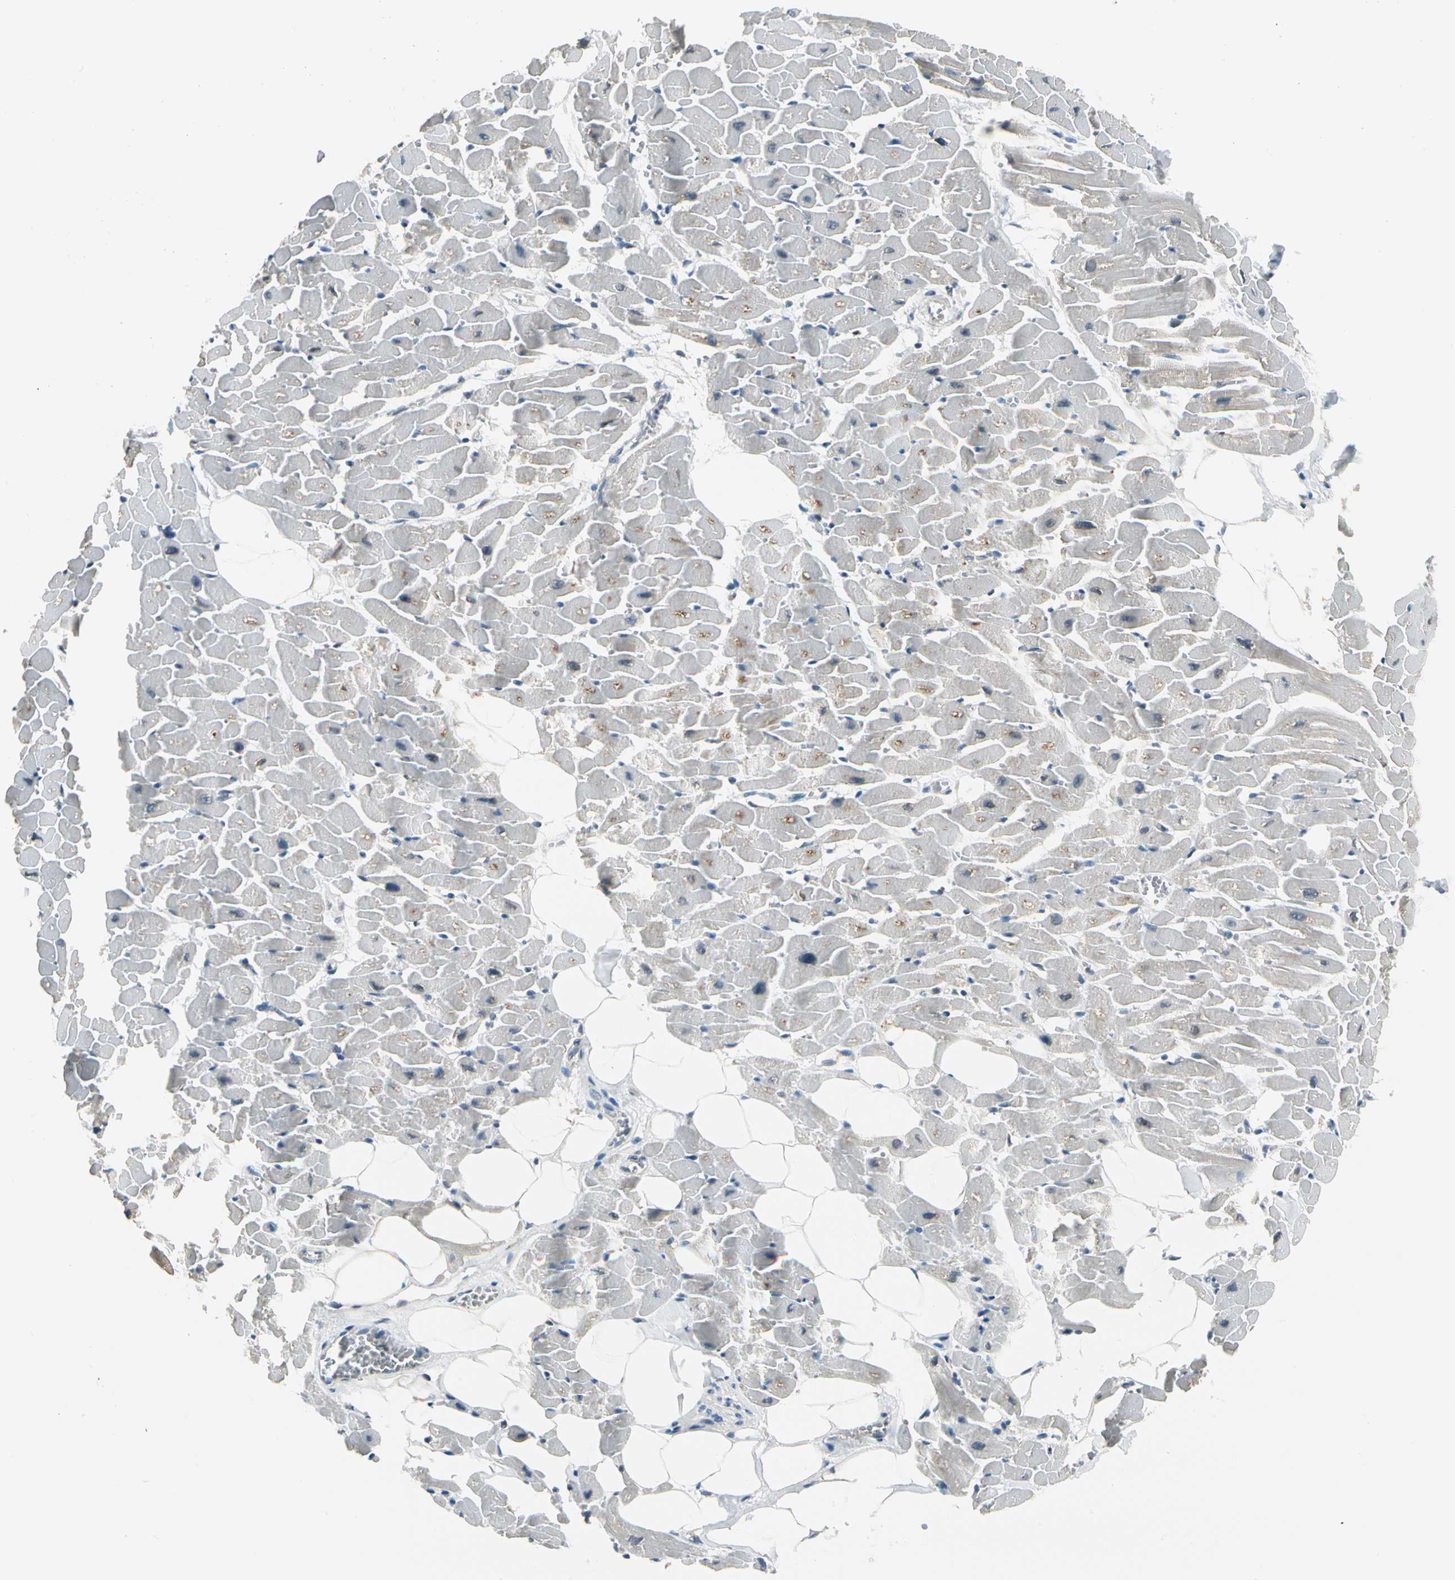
{"staining": {"intensity": "weak", "quantity": "<25%", "location": "cytoplasmic/membranous"}, "tissue": "heart muscle", "cell_type": "Cardiomyocytes", "image_type": "normal", "snomed": [{"axis": "morphology", "description": "Normal tissue, NOS"}, {"axis": "topography", "description": "Heart"}], "caption": "Histopathology image shows no protein expression in cardiomyocytes of normal heart muscle.", "gene": "BNIP1", "patient": {"sex": "female", "age": 19}}